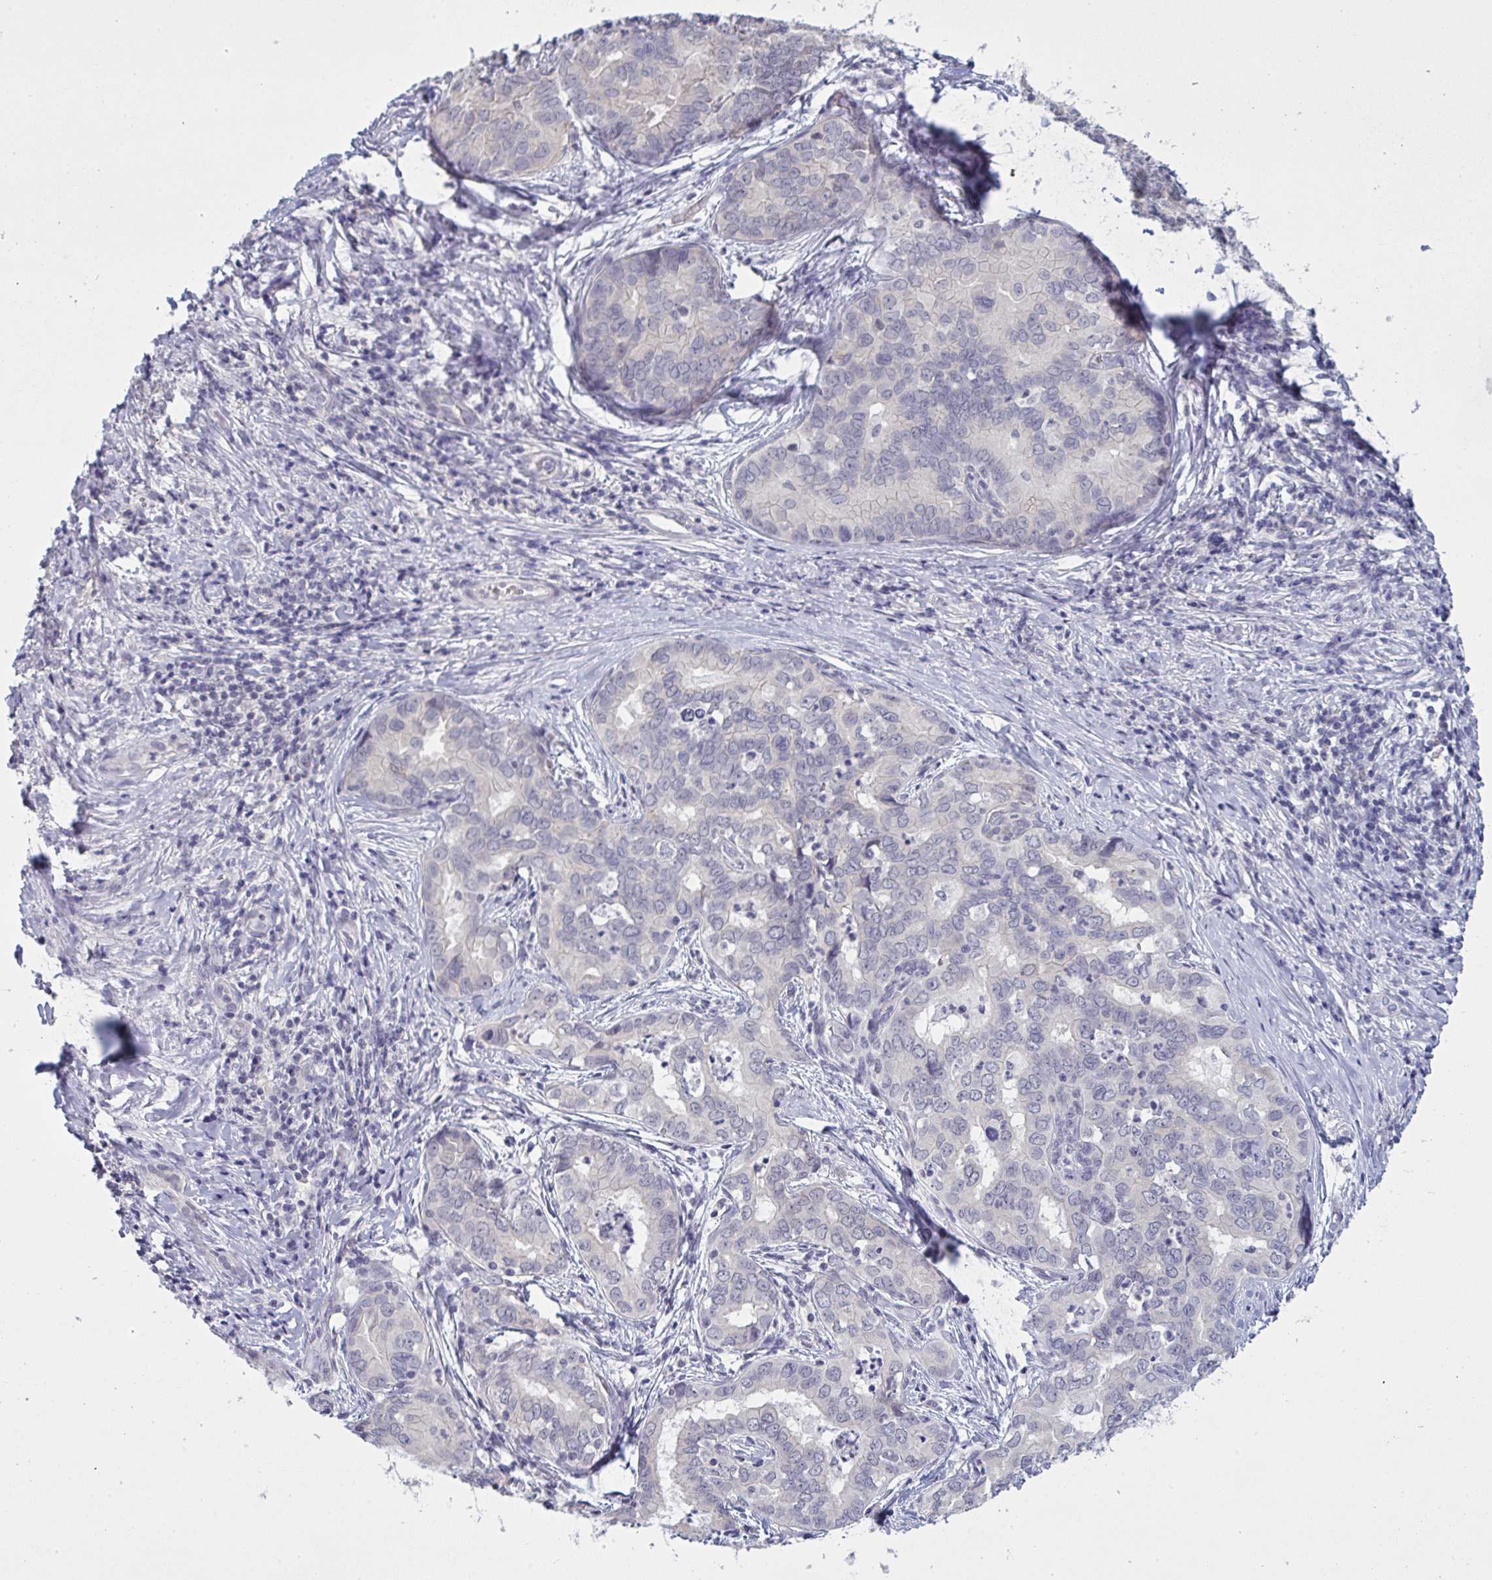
{"staining": {"intensity": "negative", "quantity": "none", "location": "none"}, "tissue": "liver cancer", "cell_type": "Tumor cells", "image_type": "cancer", "snomed": [{"axis": "morphology", "description": "Cholangiocarcinoma"}, {"axis": "topography", "description": "Liver"}], "caption": "The immunohistochemistry photomicrograph has no significant staining in tumor cells of liver cancer (cholangiocarcinoma) tissue. Nuclei are stained in blue.", "gene": "ZNF784", "patient": {"sex": "female", "age": 64}}